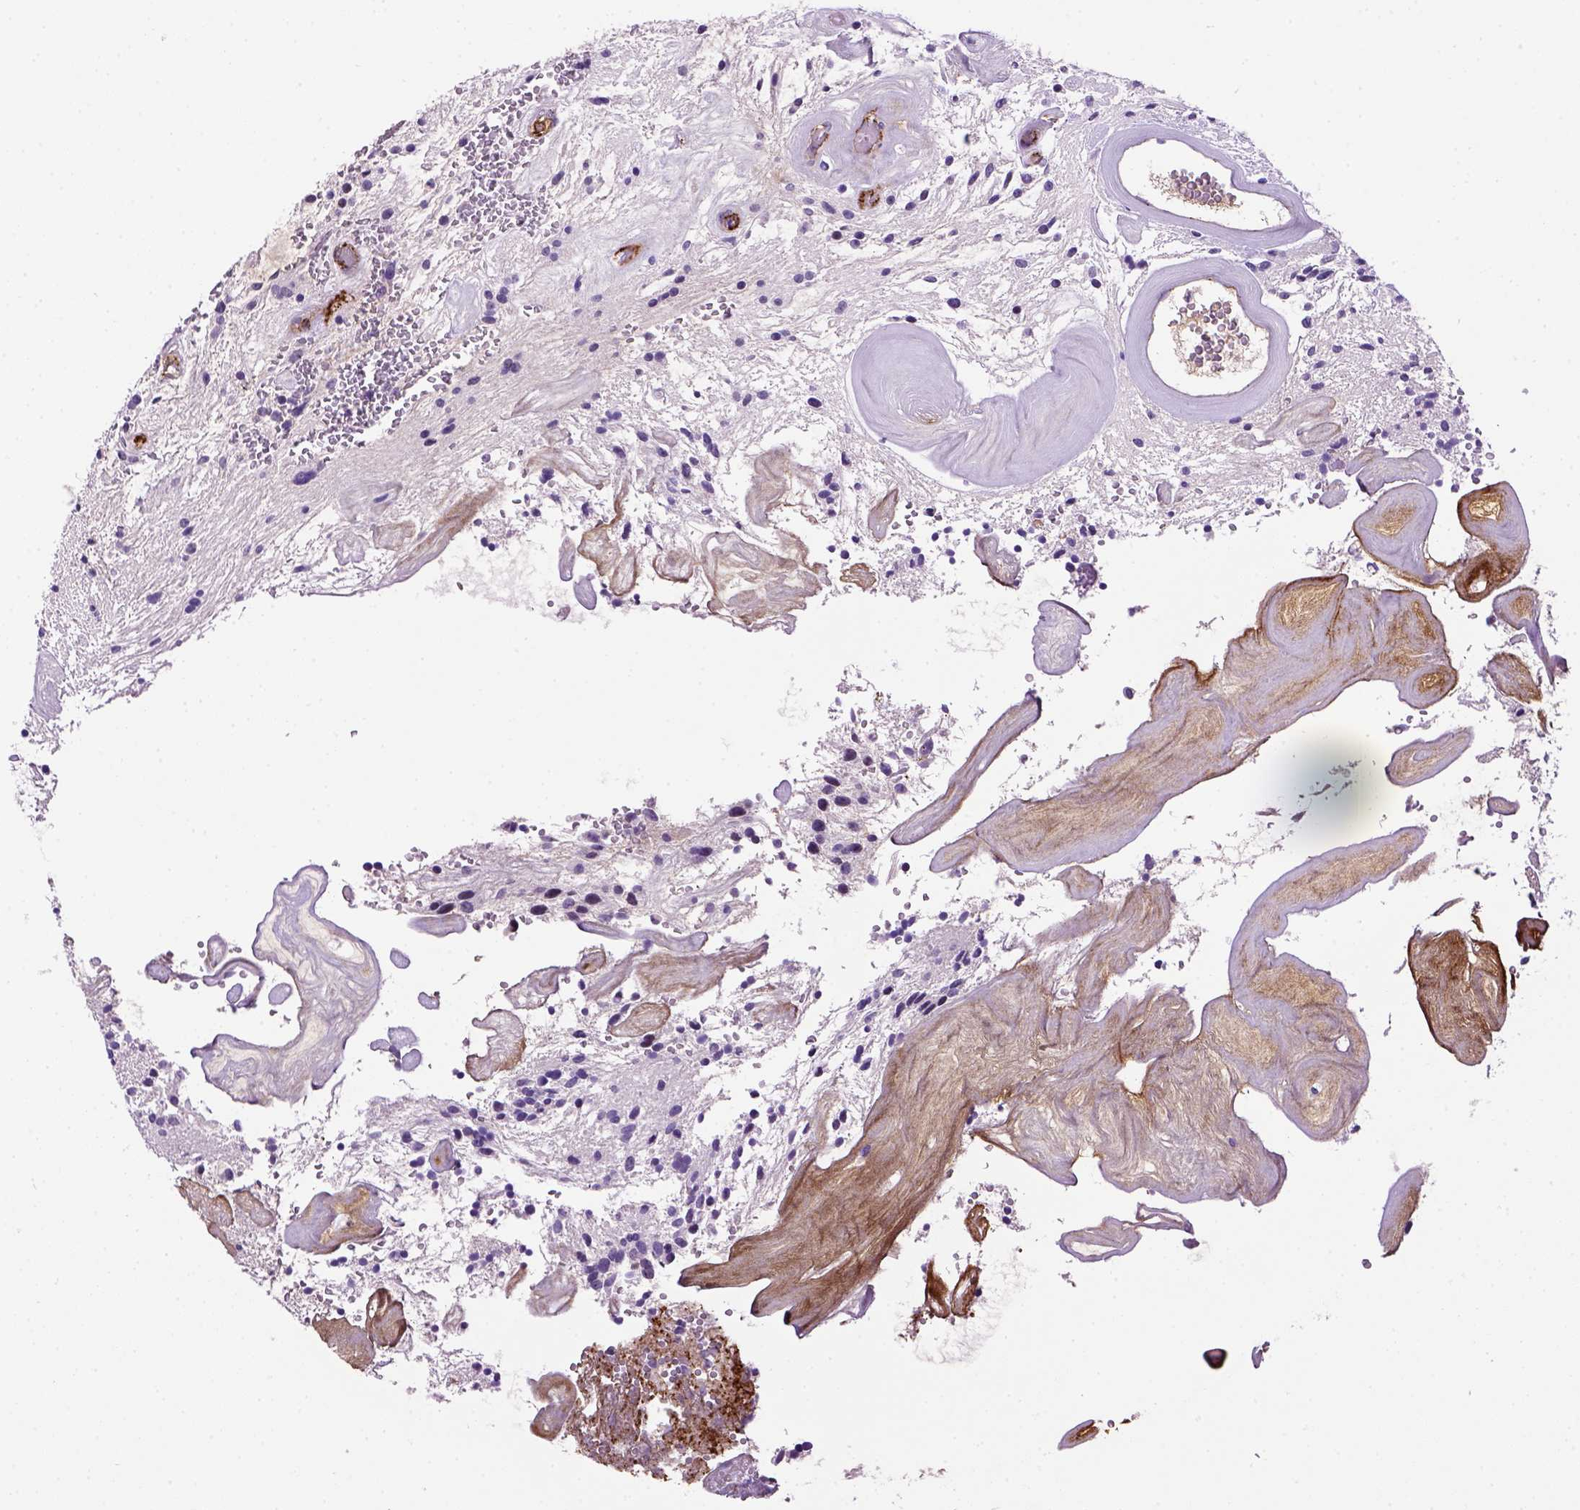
{"staining": {"intensity": "negative", "quantity": "none", "location": "none"}, "tissue": "glioma", "cell_type": "Tumor cells", "image_type": "cancer", "snomed": [{"axis": "morphology", "description": "Glioma, malignant, Low grade"}, {"axis": "topography", "description": "Cerebellum"}], "caption": "Immunohistochemistry (IHC) histopathology image of neoplastic tissue: human malignant glioma (low-grade) stained with DAB exhibits no significant protein positivity in tumor cells.", "gene": "VWF", "patient": {"sex": "female", "age": 14}}